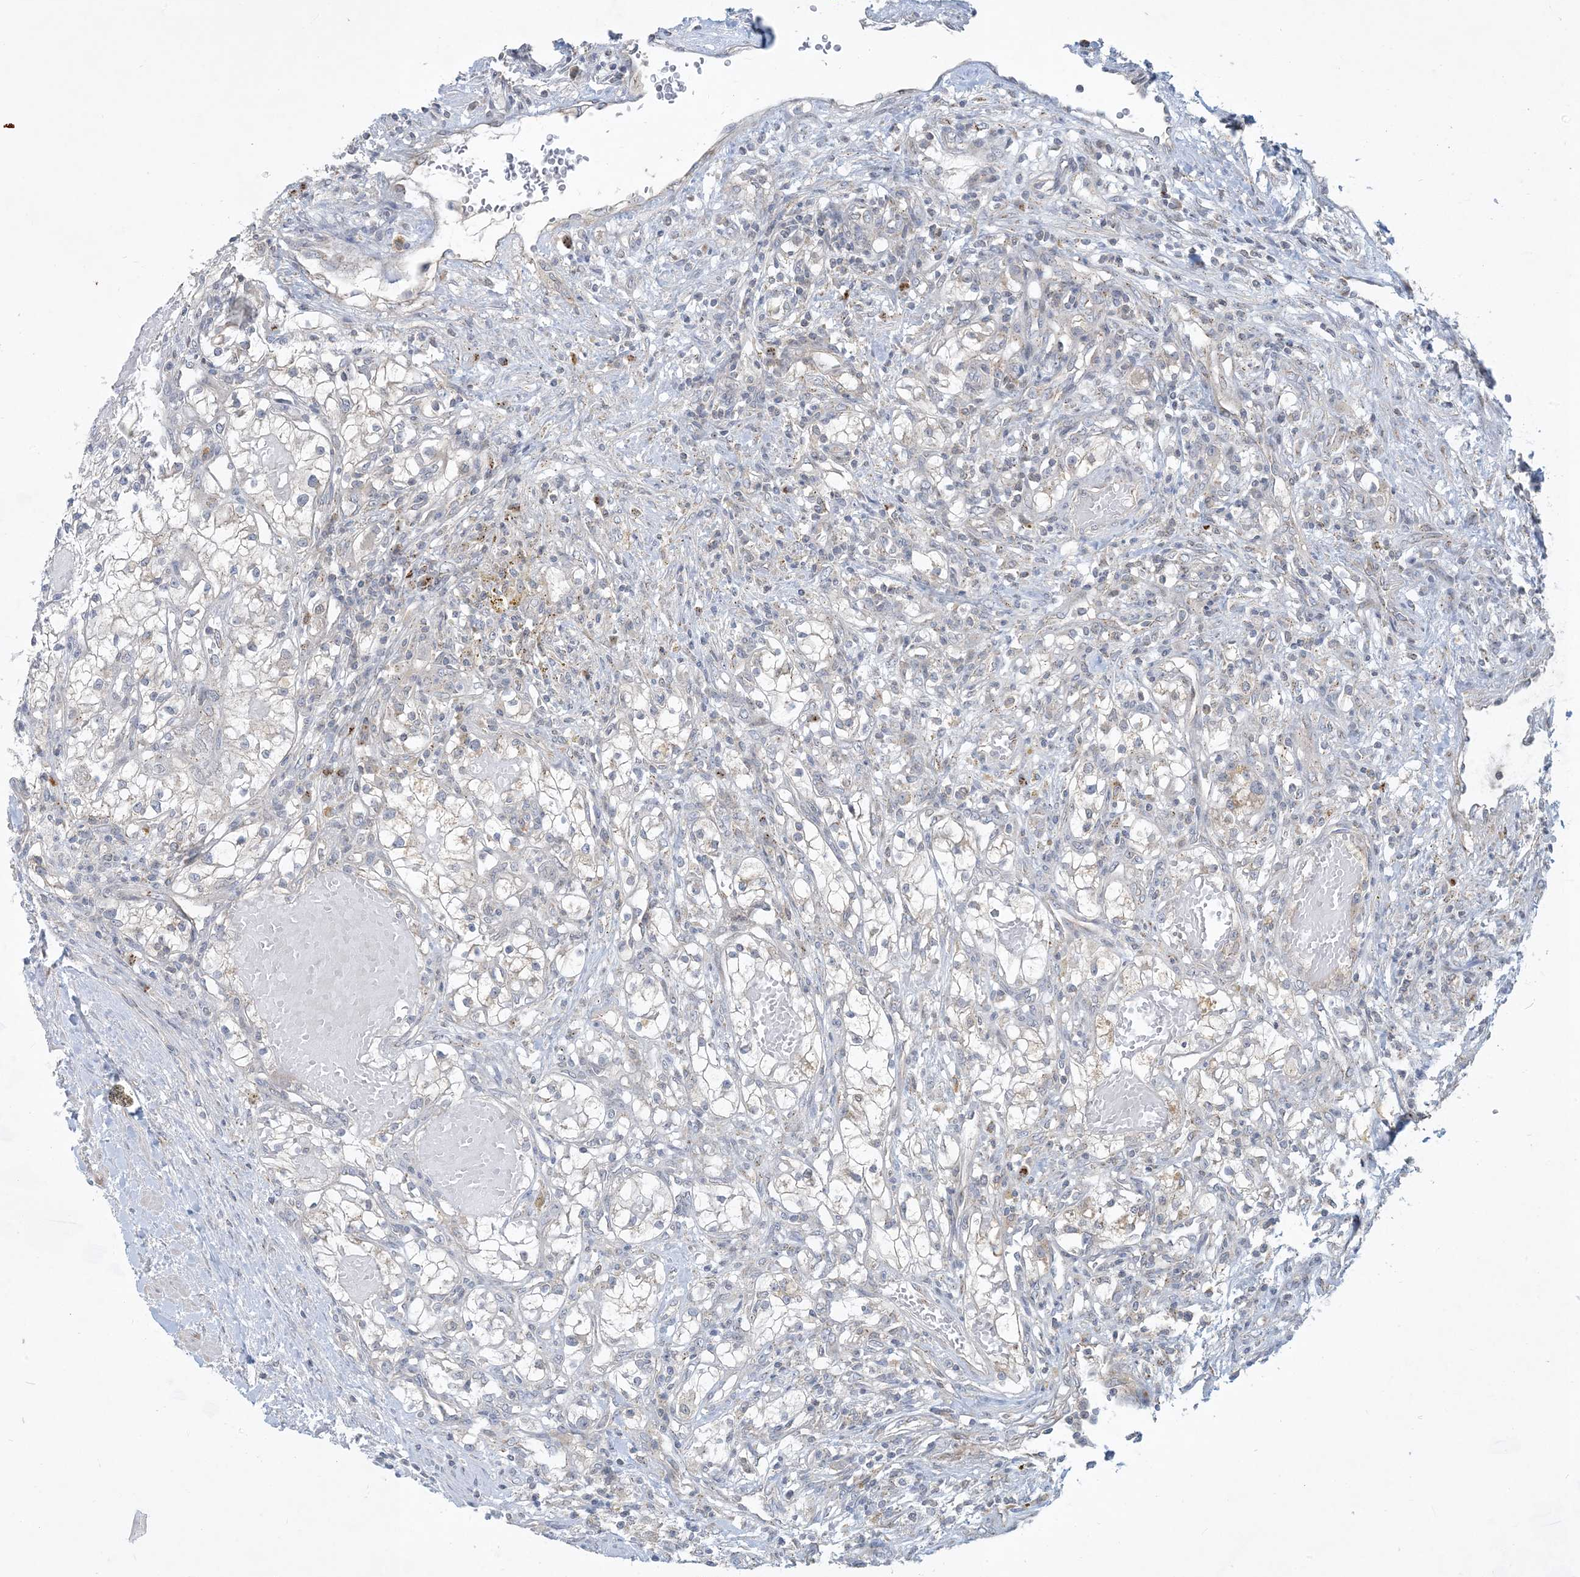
{"staining": {"intensity": "negative", "quantity": "none", "location": "none"}, "tissue": "renal cancer", "cell_type": "Tumor cells", "image_type": "cancer", "snomed": [{"axis": "morphology", "description": "Normal tissue, NOS"}, {"axis": "morphology", "description": "Adenocarcinoma, NOS"}, {"axis": "topography", "description": "Kidney"}], "caption": "IHC photomicrograph of renal adenocarcinoma stained for a protein (brown), which demonstrates no expression in tumor cells.", "gene": "CCDC14", "patient": {"sex": "male", "age": 68}}